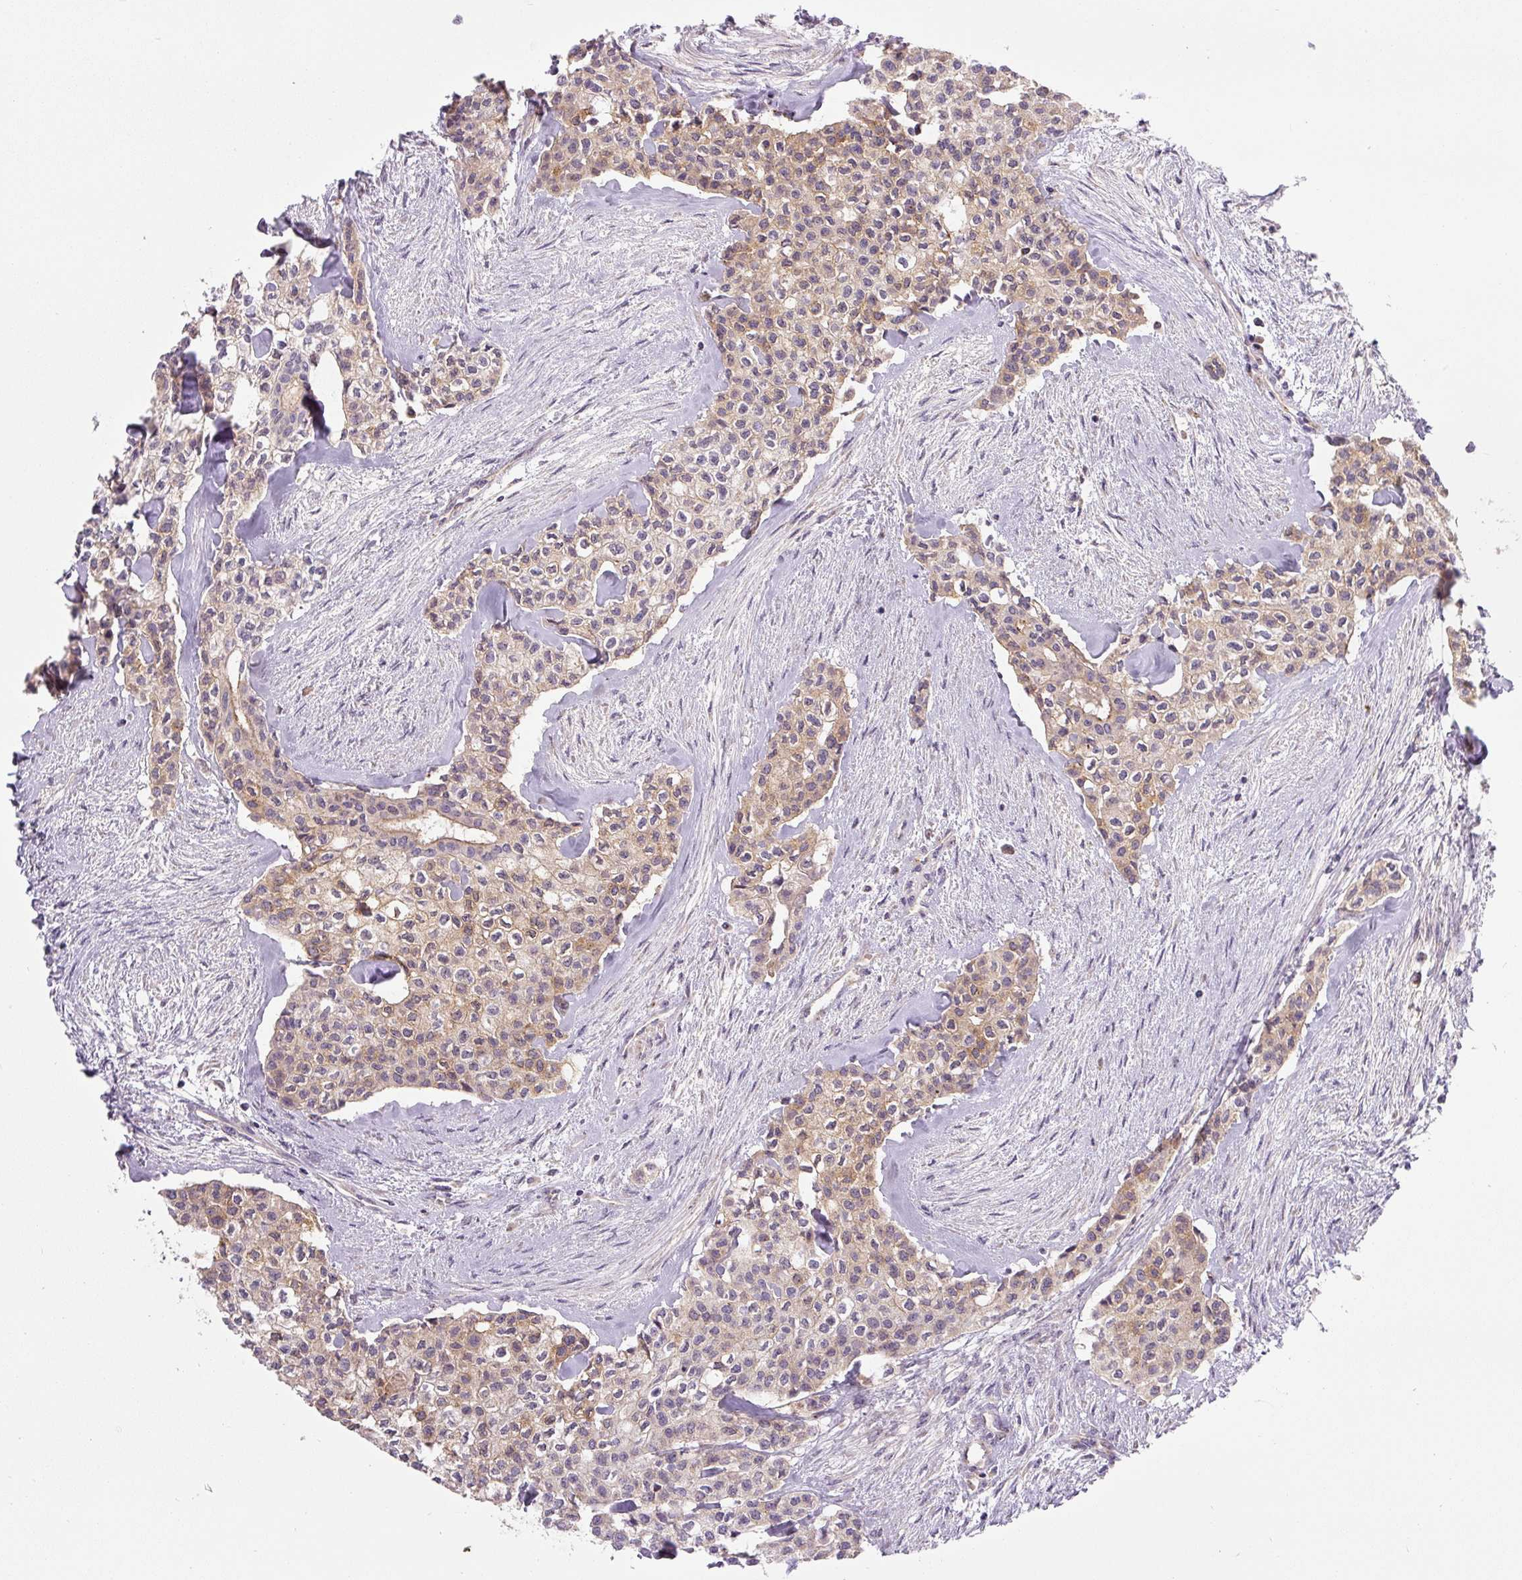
{"staining": {"intensity": "weak", "quantity": "25%-75%", "location": "cytoplasmic/membranous"}, "tissue": "head and neck cancer", "cell_type": "Tumor cells", "image_type": "cancer", "snomed": [{"axis": "morphology", "description": "Adenocarcinoma, NOS"}, {"axis": "topography", "description": "Head-Neck"}], "caption": "High-power microscopy captured an immunohistochemistry (IHC) micrograph of adenocarcinoma (head and neck), revealing weak cytoplasmic/membranous positivity in about 25%-75% of tumor cells. (IHC, brightfield microscopy, high magnification).", "gene": "PCM1", "patient": {"sex": "male", "age": 81}}